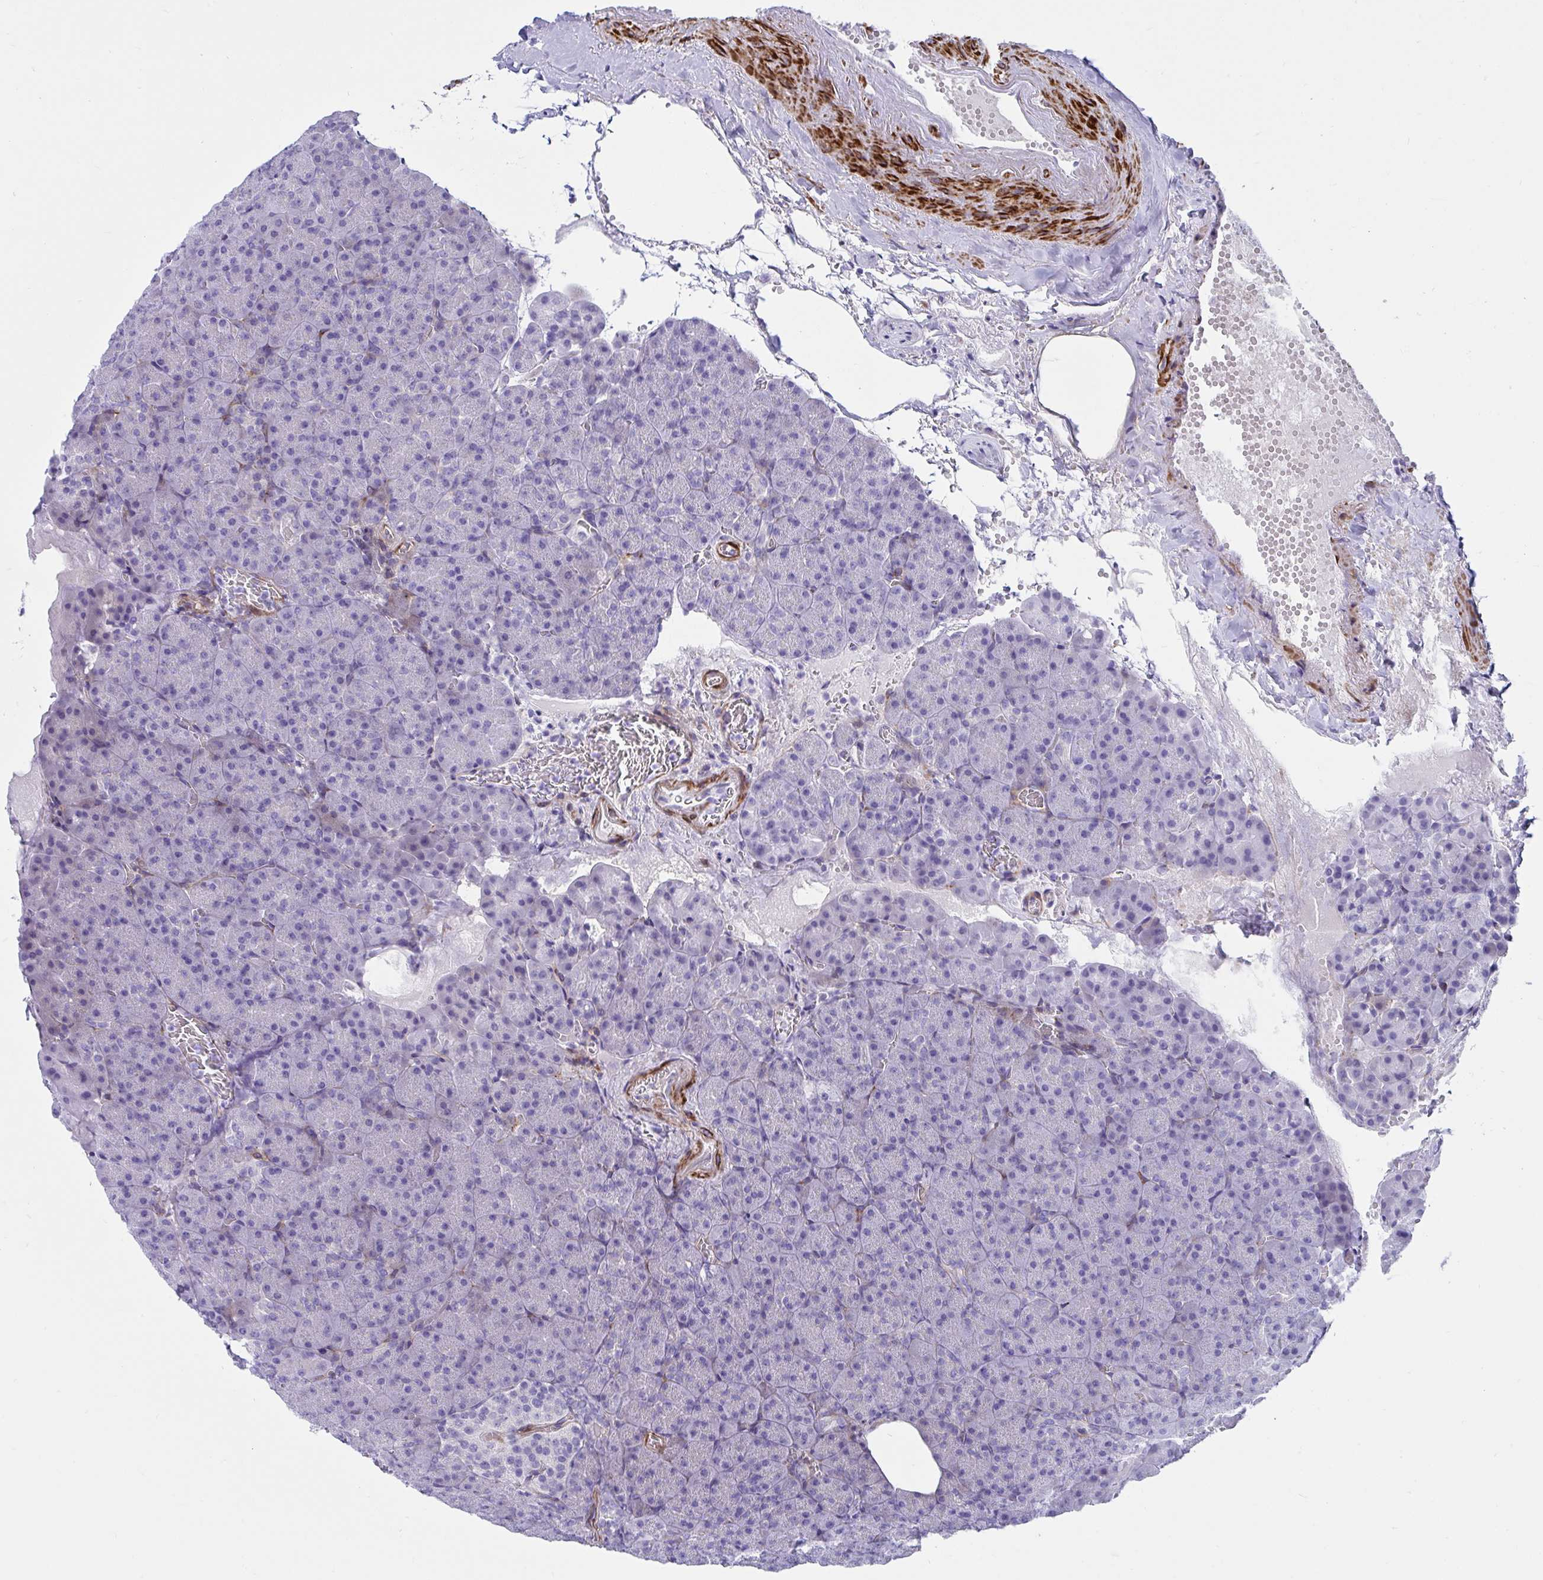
{"staining": {"intensity": "negative", "quantity": "none", "location": "none"}, "tissue": "pancreas", "cell_type": "Exocrine glandular cells", "image_type": "normal", "snomed": [{"axis": "morphology", "description": "Normal tissue, NOS"}, {"axis": "topography", "description": "Pancreas"}], "caption": "The micrograph displays no staining of exocrine glandular cells in normal pancreas.", "gene": "GRXCR2", "patient": {"sex": "female", "age": 74}}